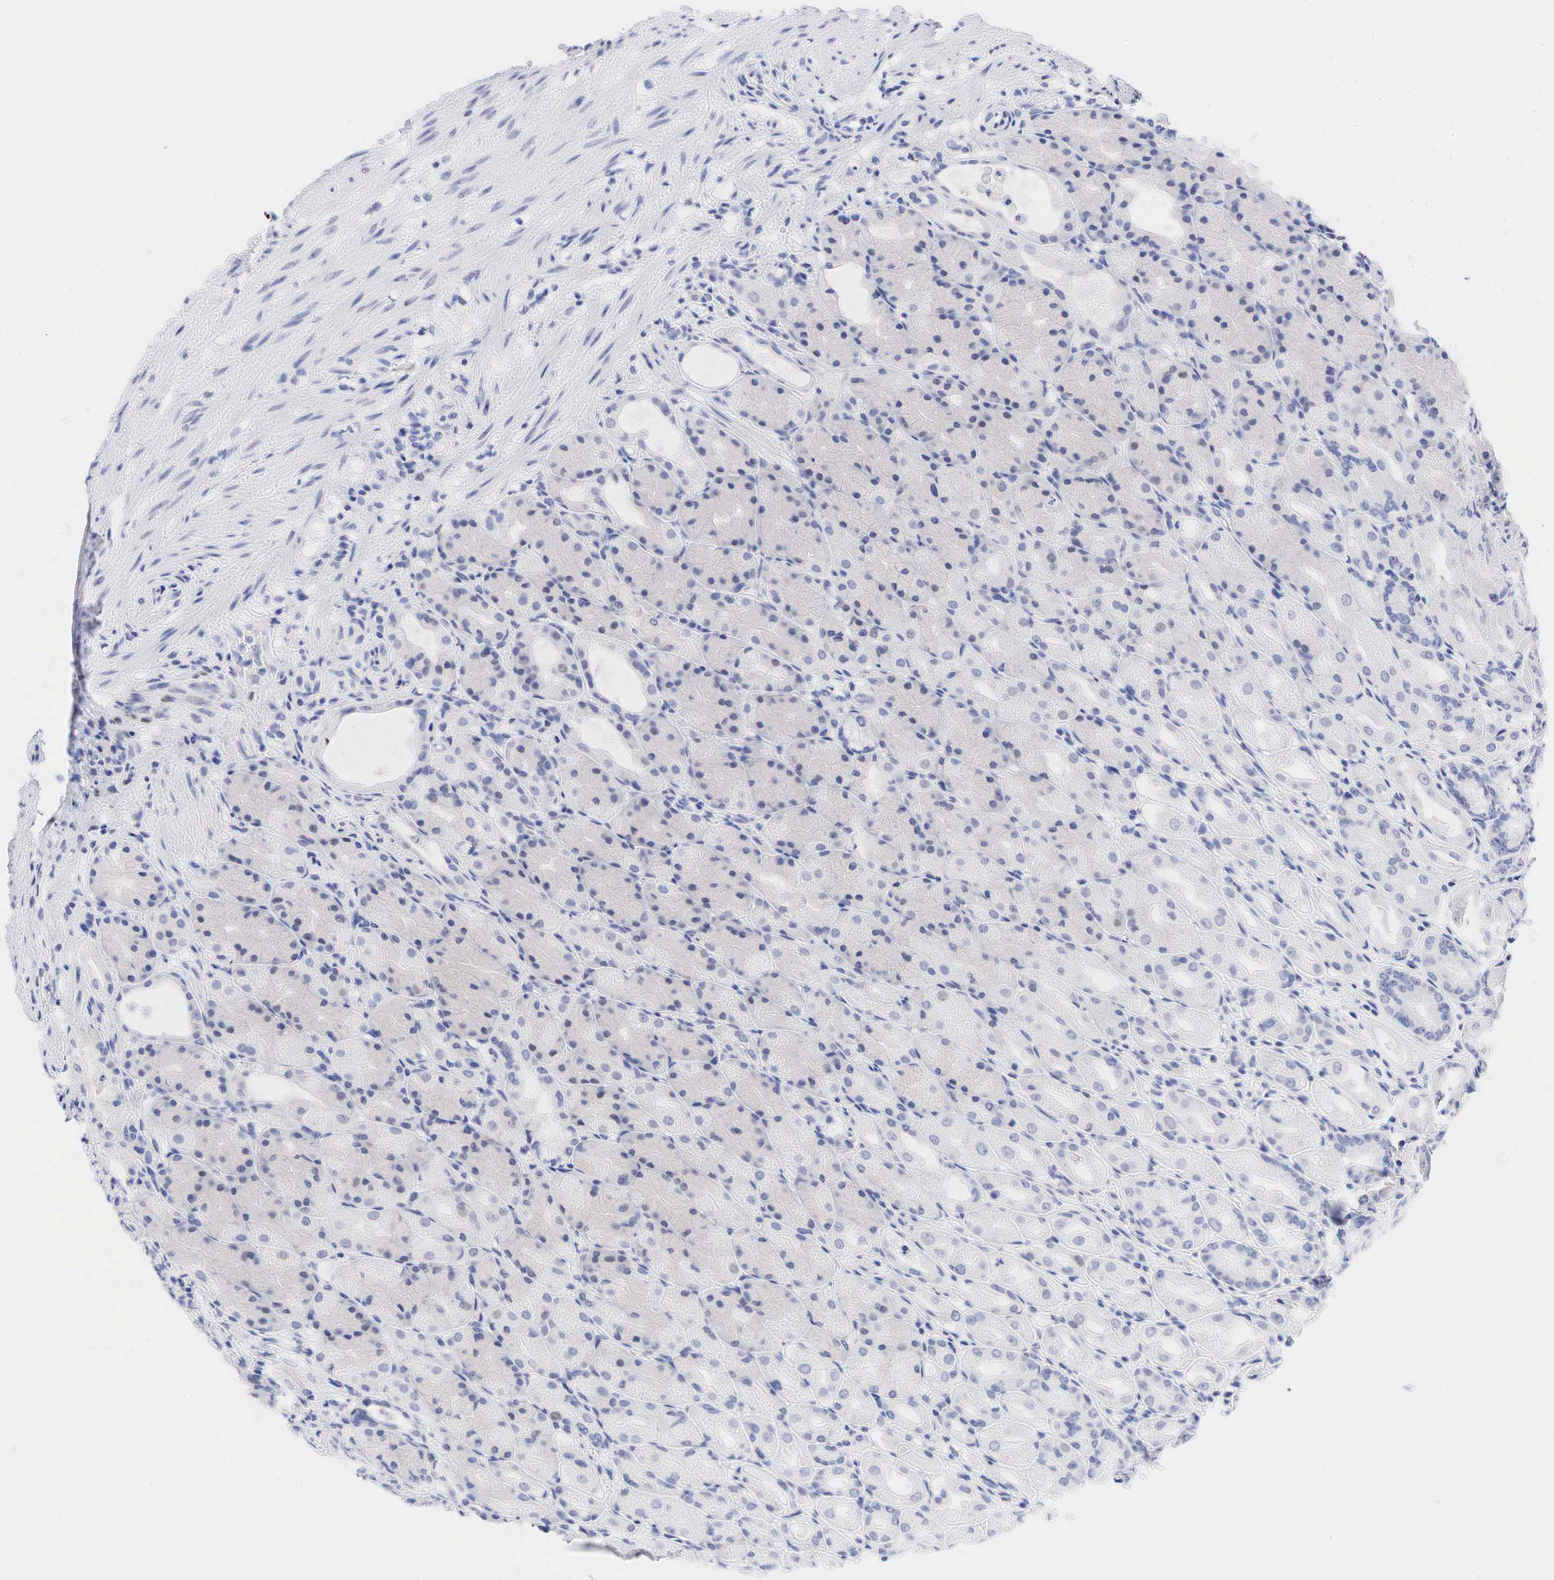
{"staining": {"intensity": "negative", "quantity": "none", "location": "none"}, "tissue": "stomach", "cell_type": "Glandular cells", "image_type": "normal", "snomed": [{"axis": "morphology", "description": "Normal tissue, NOS"}, {"axis": "topography", "description": "Stomach, upper"}], "caption": "Immunohistochemistry histopathology image of benign stomach: human stomach stained with DAB shows no significant protein expression in glandular cells.", "gene": "AR", "patient": {"sex": "female", "age": 75}}